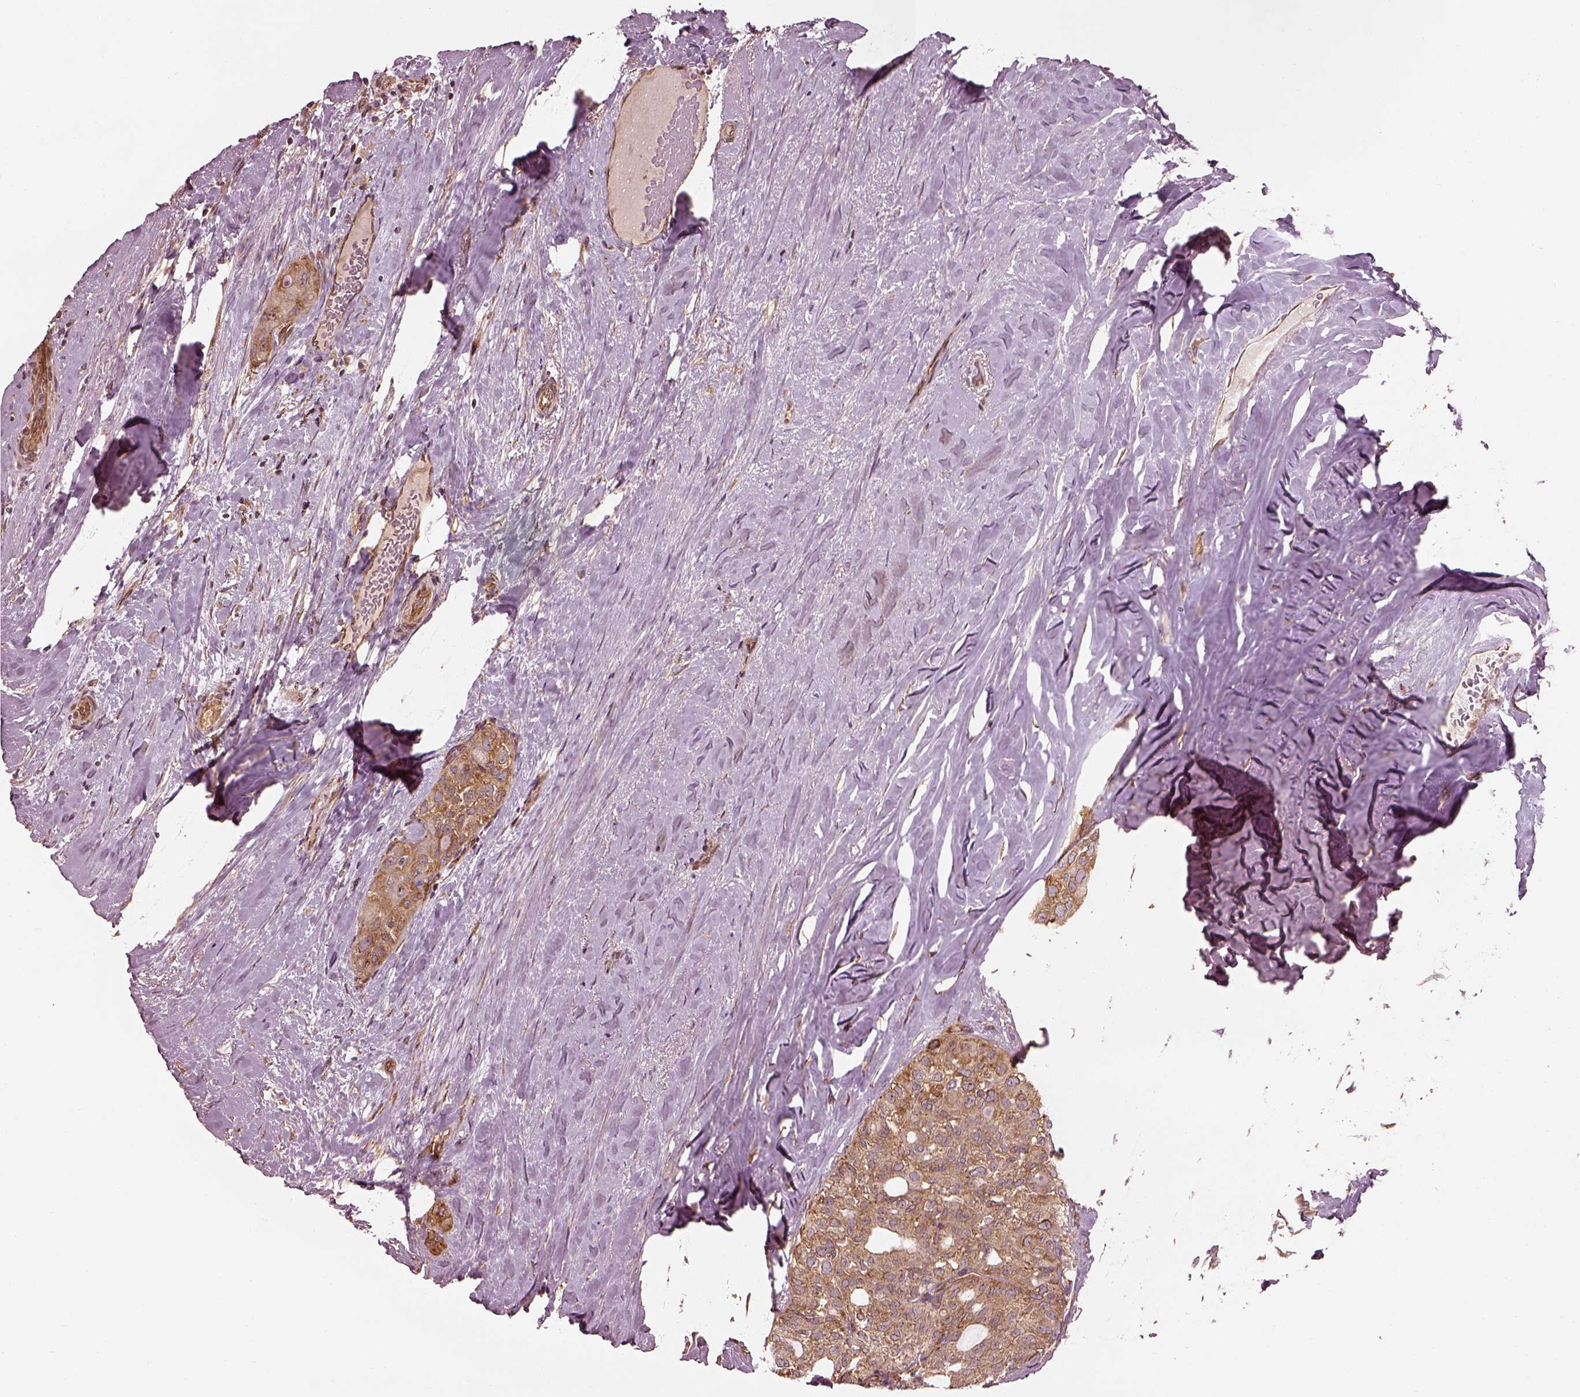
{"staining": {"intensity": "weak", "quantity": "25%-75%", "location": "cytoplasmic/membranous,nuclear"}, "tissue": "thyroid cancer", "cell_type": "Tumor cells", "image_type": "cancer", "snomed": [{"axis": "morphology", "description": "Follicular adenoma carcinoma, NOS"}, {"axis": "topography", "description": "Thyroid gland"}], "caption": "Immunohistochemistry (IHC) image of human thyroid follicular adenoma carcinoma stained for a protein (brown), which shows low levels of weak cytoplasmic/membranous and nuclear staining in about 25%-75% of tumor cells.", "gene": "LSM14A", "patient": {"sex": "male", "age": 75}}